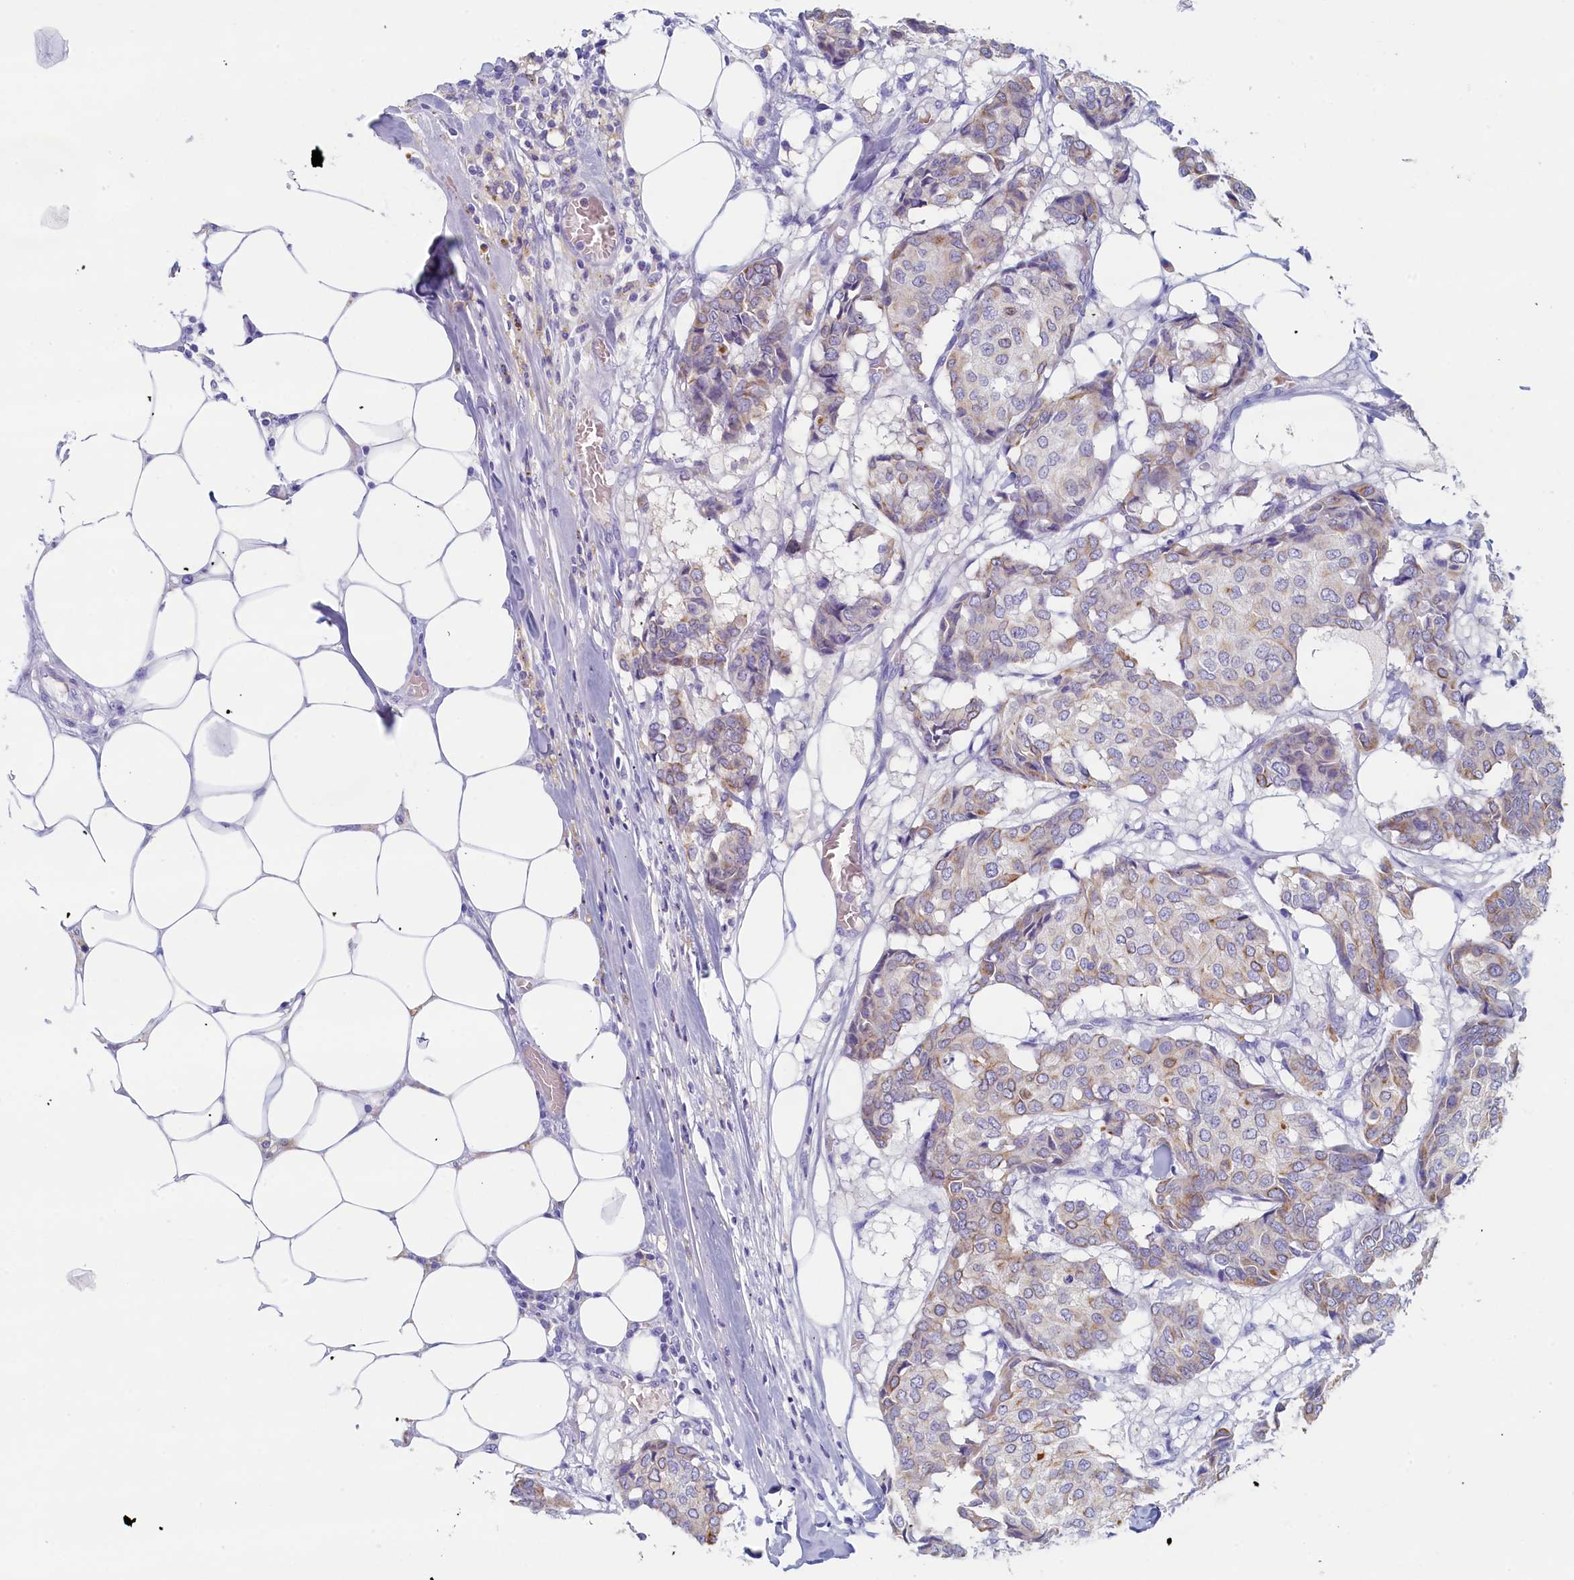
{"staining": {"intensity": "weak", "quantity": "<25%", "location": "cytoplasmic/membranous"}, "tissue": "breast cancer", "cell_type": "Tumor cells", "image_type": "cancer", "snomed": [{"axis": "morphology", "description": "Duct carcinoma"}, {"axis": "topography", "description": "Breast"}], "caption": "This is a photomicrograph of immunohistochemistry (IHC) staining of intraductal carcinoma (breast), which shows no positivity in tumor cells.", "gene": "GUCA1C", "patient": {"sex": "female", "age": 75}}